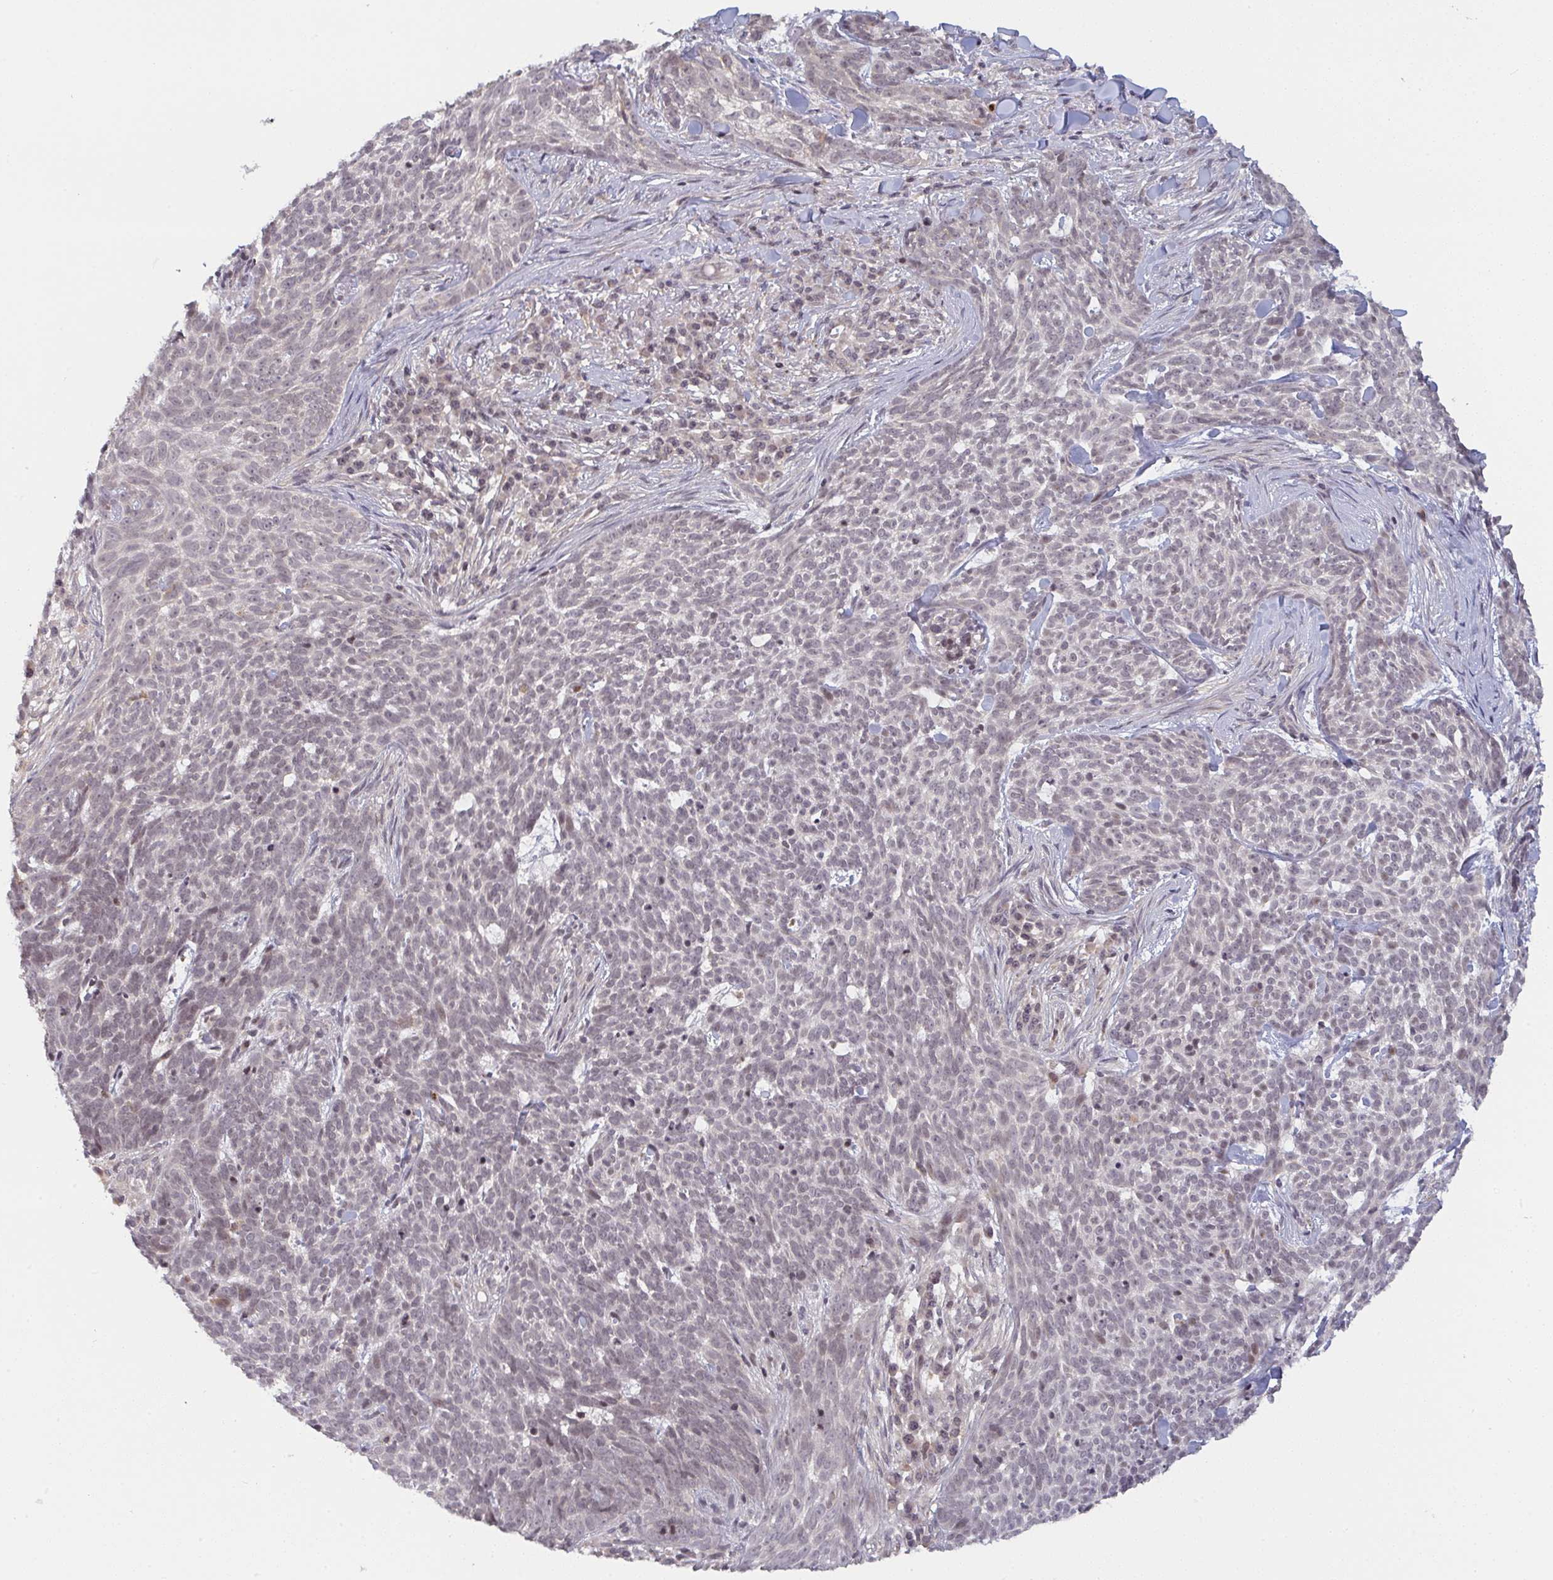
{"staining": {"intensity": "weak", "quantity": "<25%", "location": "nuclear"}, "tissue": "skin cancer", "cell_type": "Tumor cells", "image_type": "cancer", "snomed": [{"axis": "morphology", "description": "Basal cell carcinoma"}, {"axis": "topography", "description": "Skin"}], "caption": "DAB (3,3'-diaminobenzidine) immunohistochemical staining of human skin cancer (basal cell carcinoma) exhibits no significant staining in tumor cells. Nuclei are stained in blue.", "gene": "DCST1", "patient": {"sex": "female", "age": 93}}